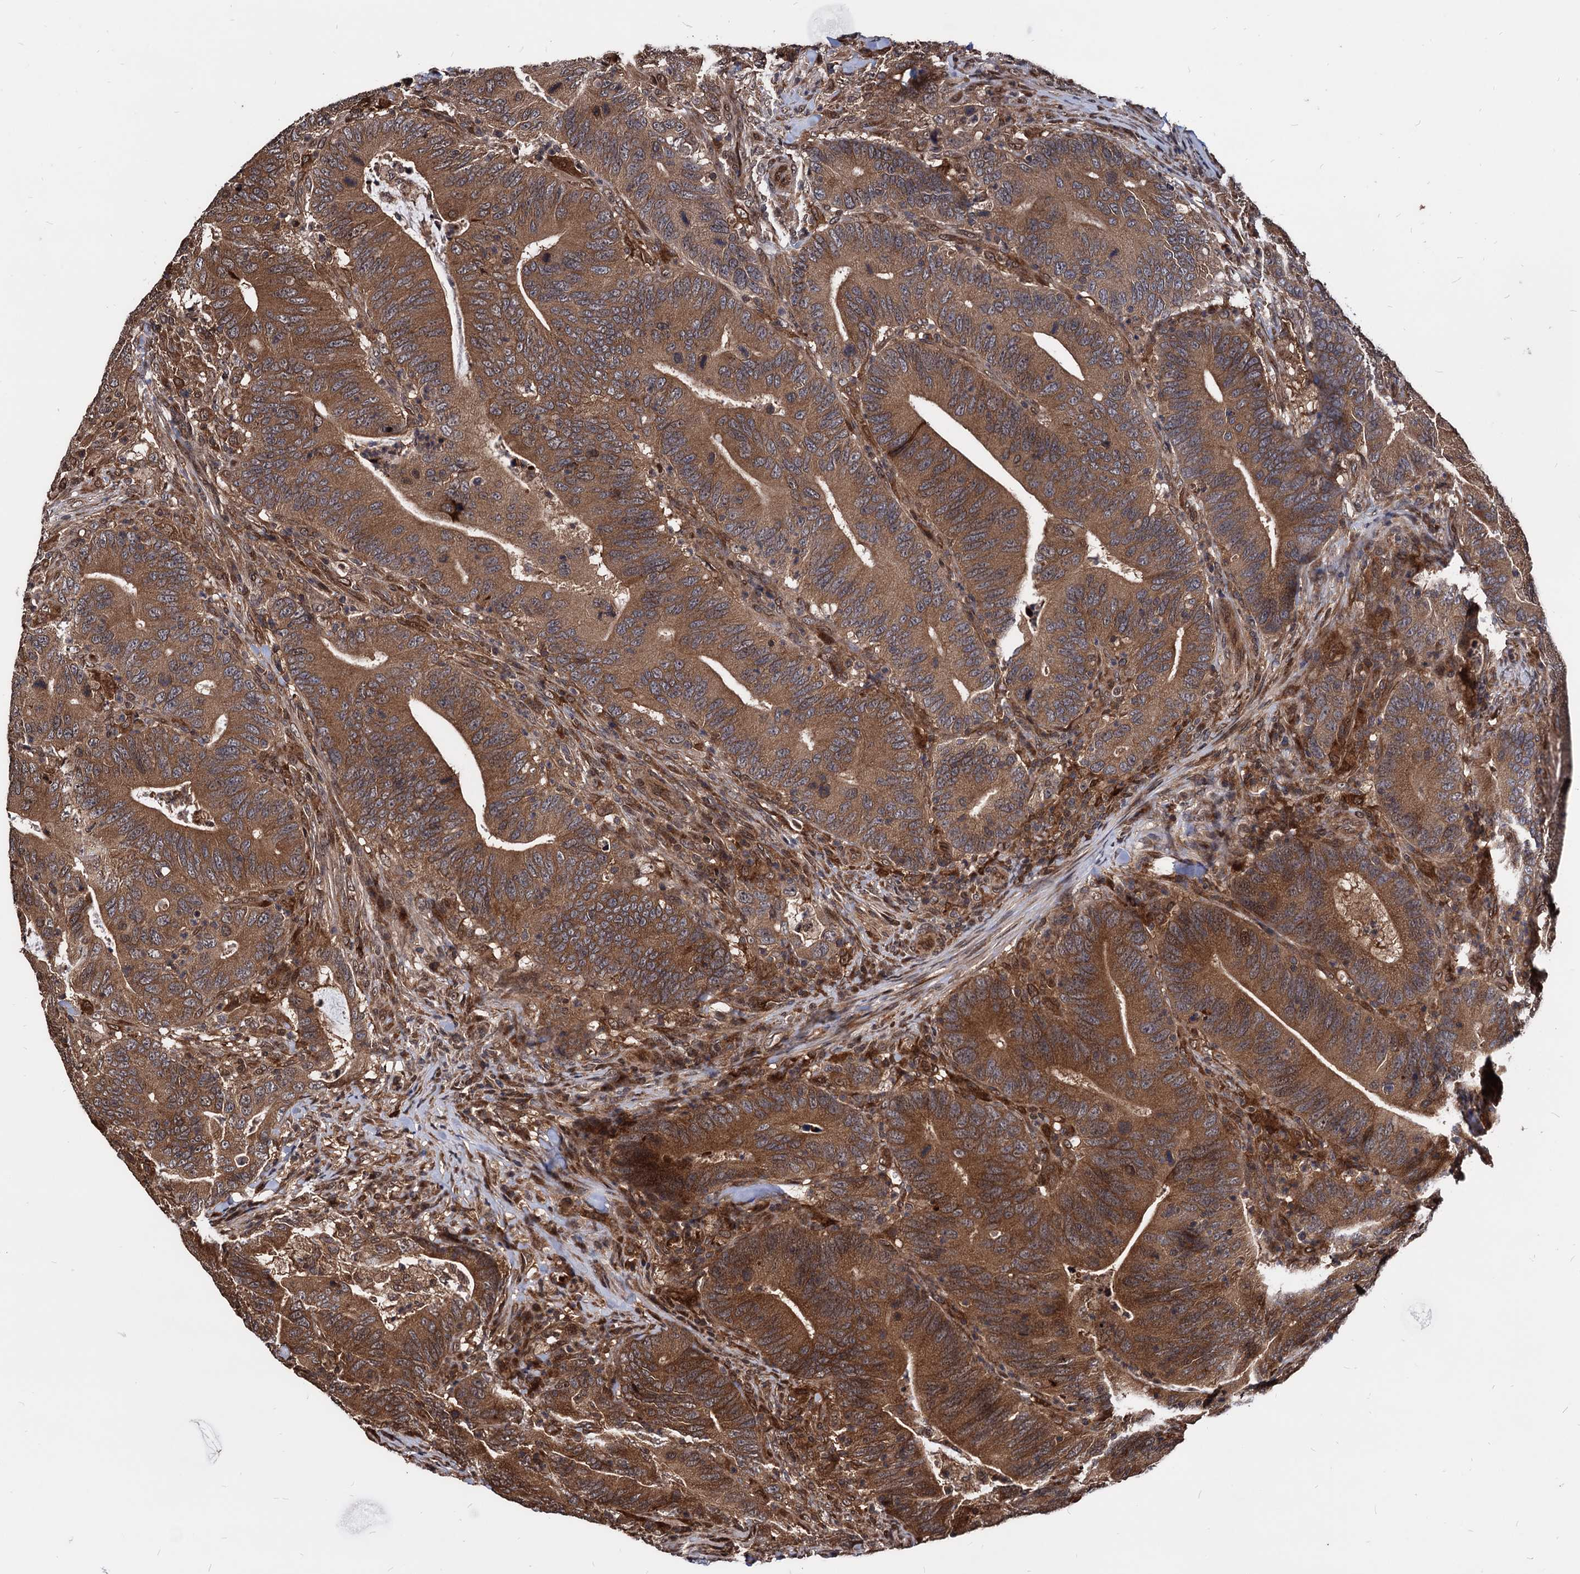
{"staining": {"intensity": "strong", "quantity": ">75%", "location": "cytoplasmic/membranous"}, "tissue": "colorectal cancer", "cell_type": "Tumor cells", "image_type": "cancer", "snomed": [{"axis": "morphology", "description": "Adenocarcinoma, NOS"}, {"axis": "topography", "description": "Colon"}], "caption": "An image of adenocarcinoma (colorectal) stained for a protein exhibits strong cytoplasmic/membranous brown staining in tumor cells.", "gene": "ANKRD12", "patient": {"sex": "female", "age": 66}}